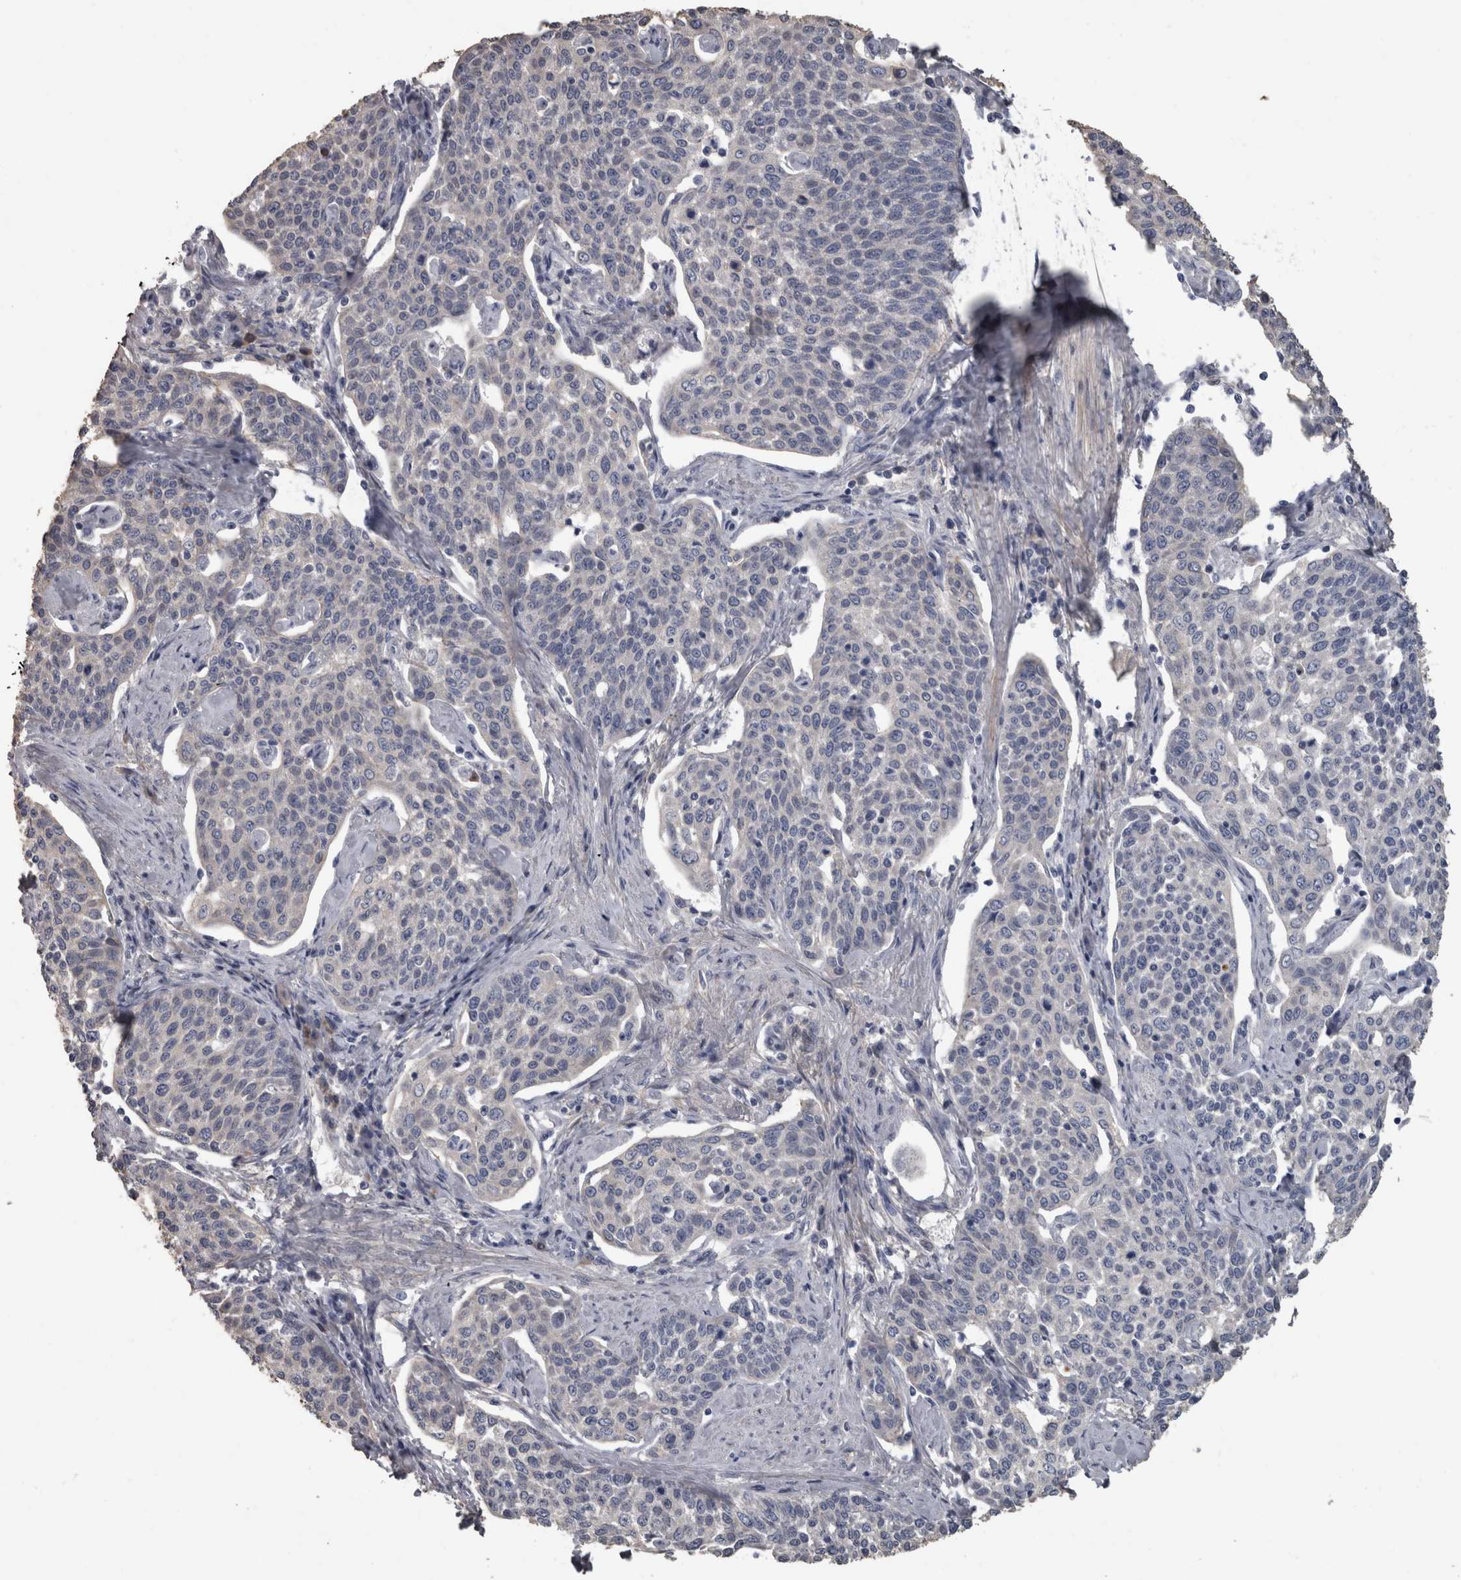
{"staining": {"intensity": "negative", "quantity": "none", "location": "none"}, "tissue": "cervical cancer", "cell_type": "Tumor cells", "image_type": "cancer", "snomed": [{"axis": "morphology", "description": "Squamous cell carcinoma, NOS"}, {"axis": "topography", "description": "Cervix"}], "caption": "Tumor cells are negative for brown protein staining in cervical cancer (squamous cell carcinoma). Nuclei are stained in blue.", "gene": "EFEMP2", "patient": {"sex": "female", "age": 34}}